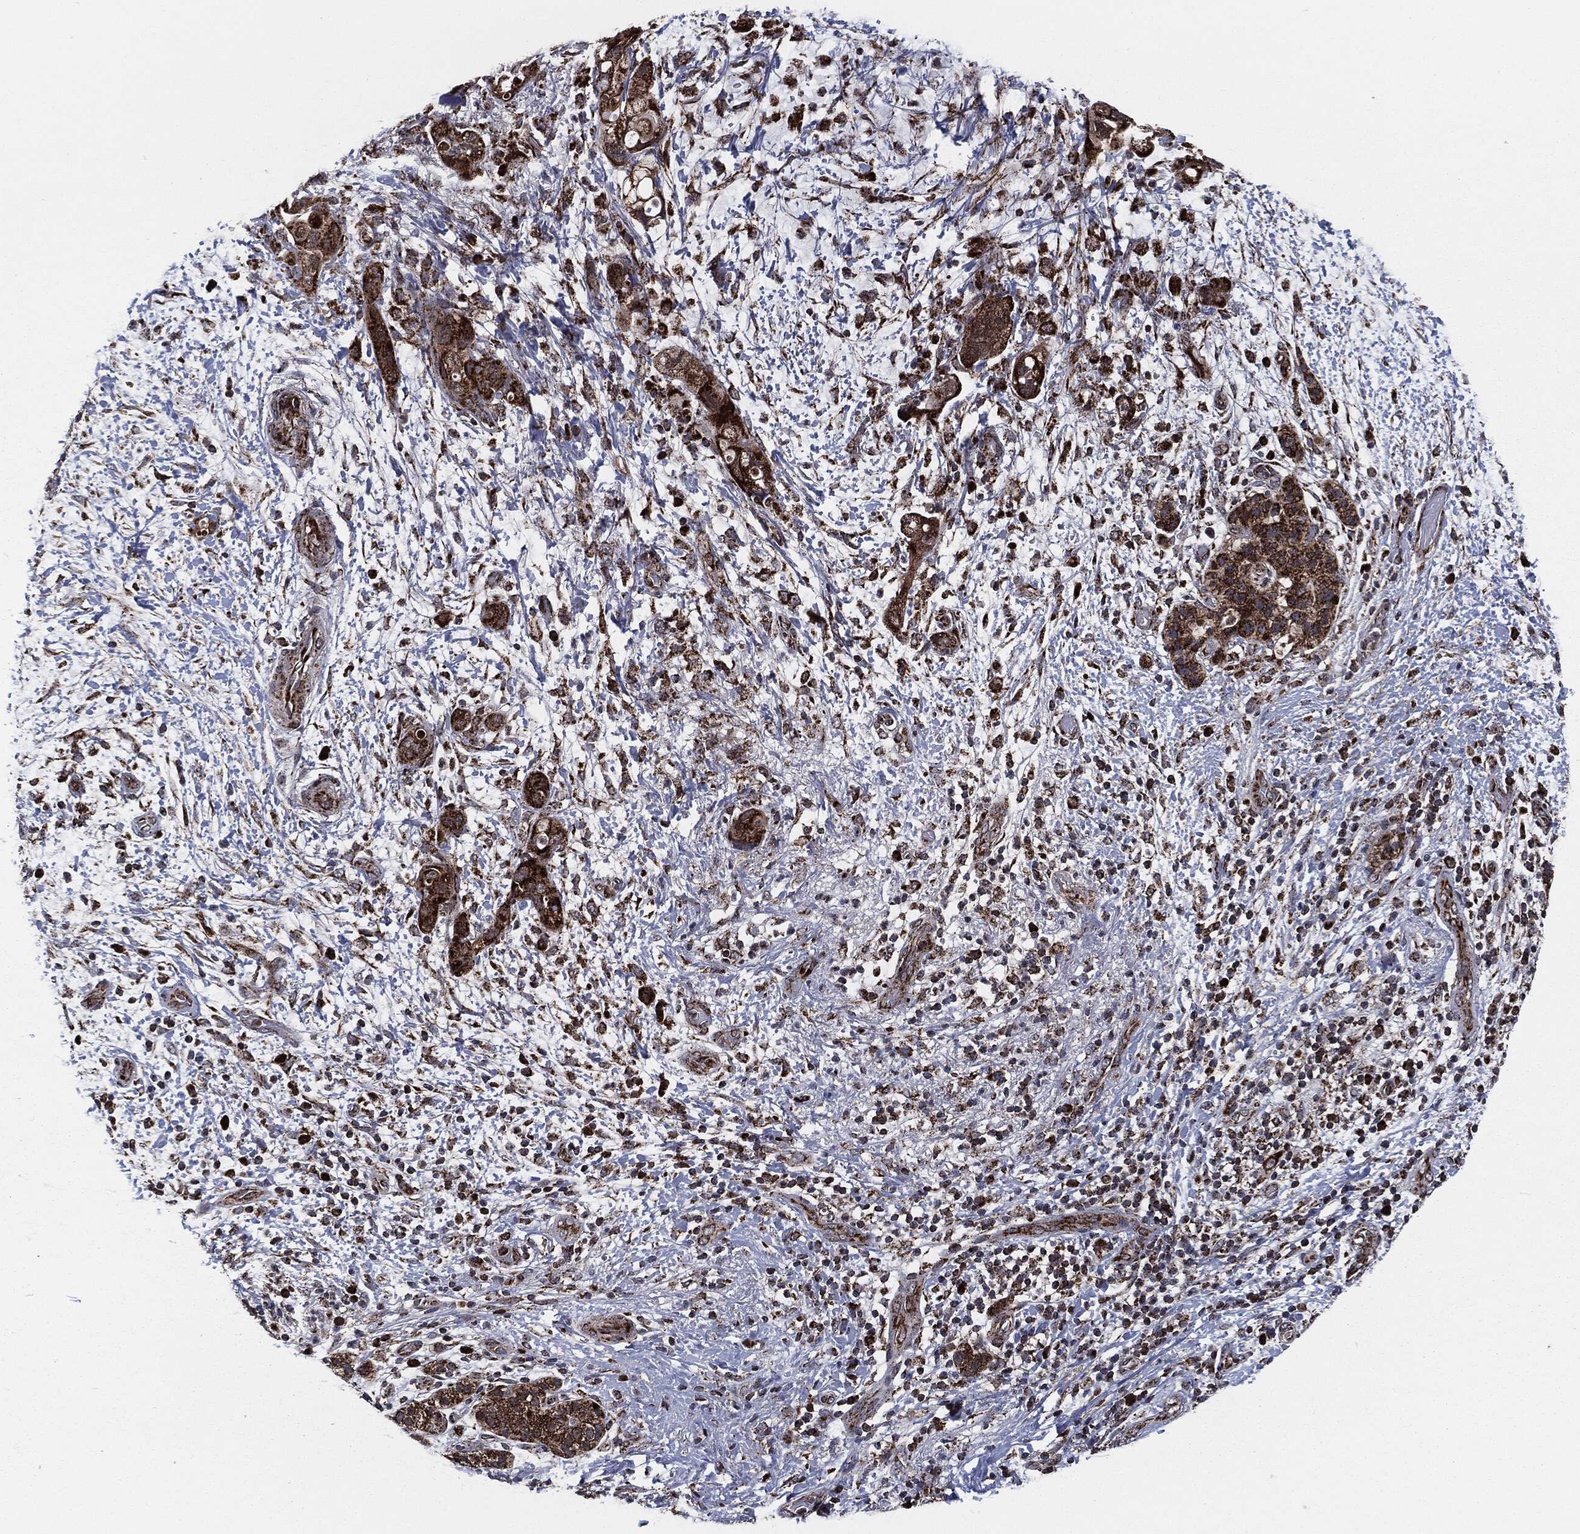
{"staining": {"intensity": "strong", "quantity": ">75%", "location": "cytoplasmic/membranous"}, "tissue": "pancreatic cancer", "cell_type": "Tumor cells", "image_type": "cancer", "snomed": [{"axis": "morphology", "description": "Adenocarcinoma, NOS"}, {"axis": "topography", "description": "Pancreas"}], "caption": "Immunohistochemistry (IHC) (DAB (3,3'-diaminobenzidine)) staining of pancreatic adenocarcinoma exhibits strong cytoplasmic/membranous protein staining in about >75% of tumor cells.", "gene": "FH", "patient": {"sex": "female", "age": 72}}